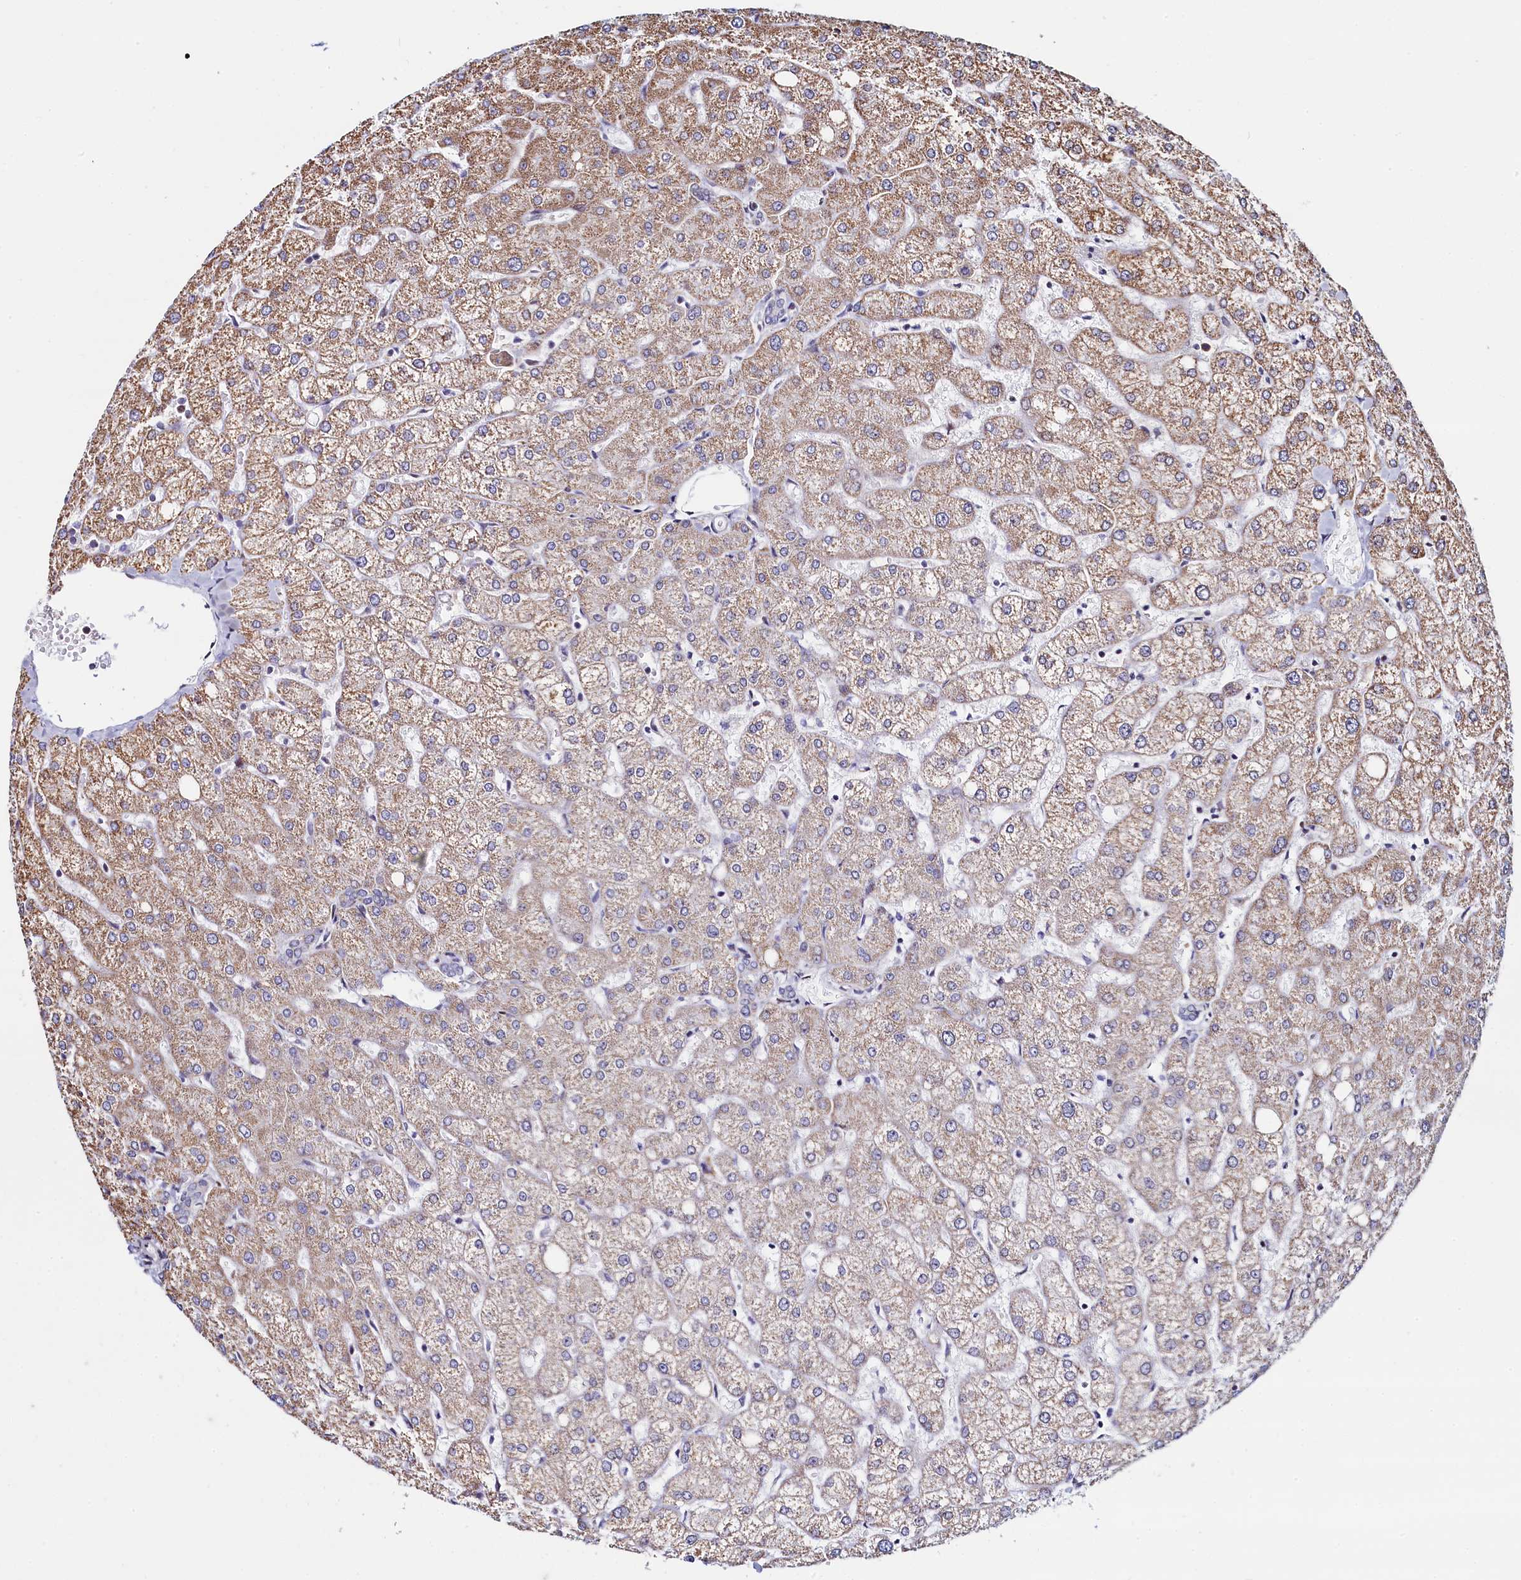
{"staining": {"intensity": "negative", "quantity": "none", "location": "none"}, "tissue": "liver", "cell_type": "Cholangiocytes", "image_type": "normal", "snomed": [{"axis": "morphology", "description": "Normal tissue, NOS"}, {"axis": "topography", "description": "Liver"}], "caption": "This photomicrograph is of unremarkable liver stained with immunohistochemistry to label a protein in brown with the nuclei are counter-stained blue. There is no staining in cholangiocytes.", "gene": "HDGFL3", "patient": {"sex": "female", "age": 54}}